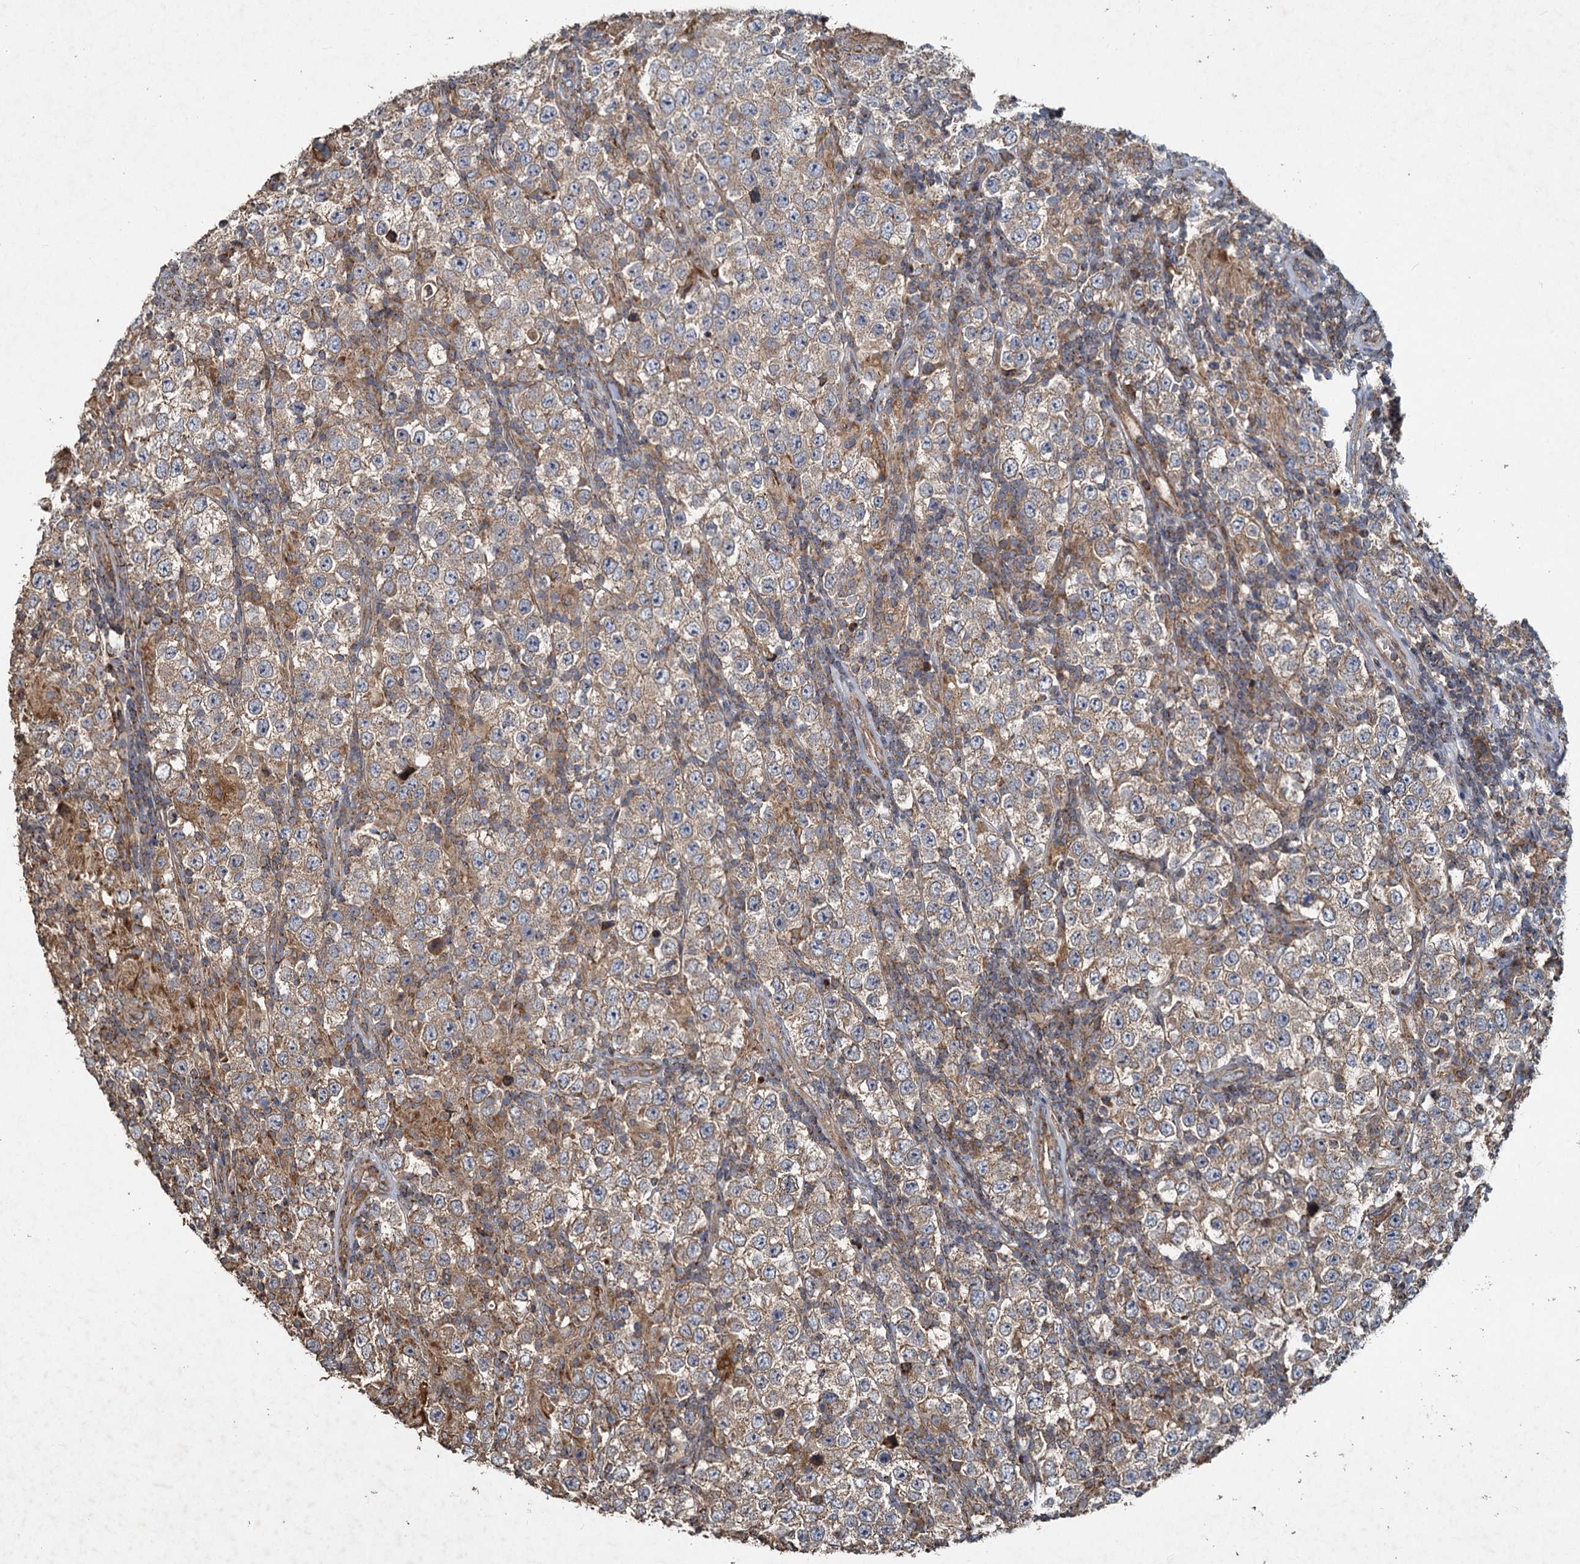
{"staining": {"intensity": "moderate", "quantity": ">75%", "location": "cytoplasmic/membranous"}, "tissue": "testis cancer", "cell_type": "Tumor cells", "image_type": "cancer", "snomed": [{"axis": "morphology", "description": "Normal tissue, NOS"}, {"axis": "morphology", "description": "Urothelial carcinoma, High grade"}, {"axis": "morphology", "description": "Seminoma, NOS"}, {"axis": "morphology", "description": "Carcinoma, Embryonal, NOS"}, {"axis": "topography", "description": "Urinary bladder"}, {"axis": "topography", "description": "Testis"}], "caption": "A high-resolution image shows IHC staining of testis cancer (seminoma), which shows moderate cytoplasmic/membranous positivity in approximately >75% of tumor cells.", "gene": "SDS", "patient": {"sex": "male", "age": 41}}